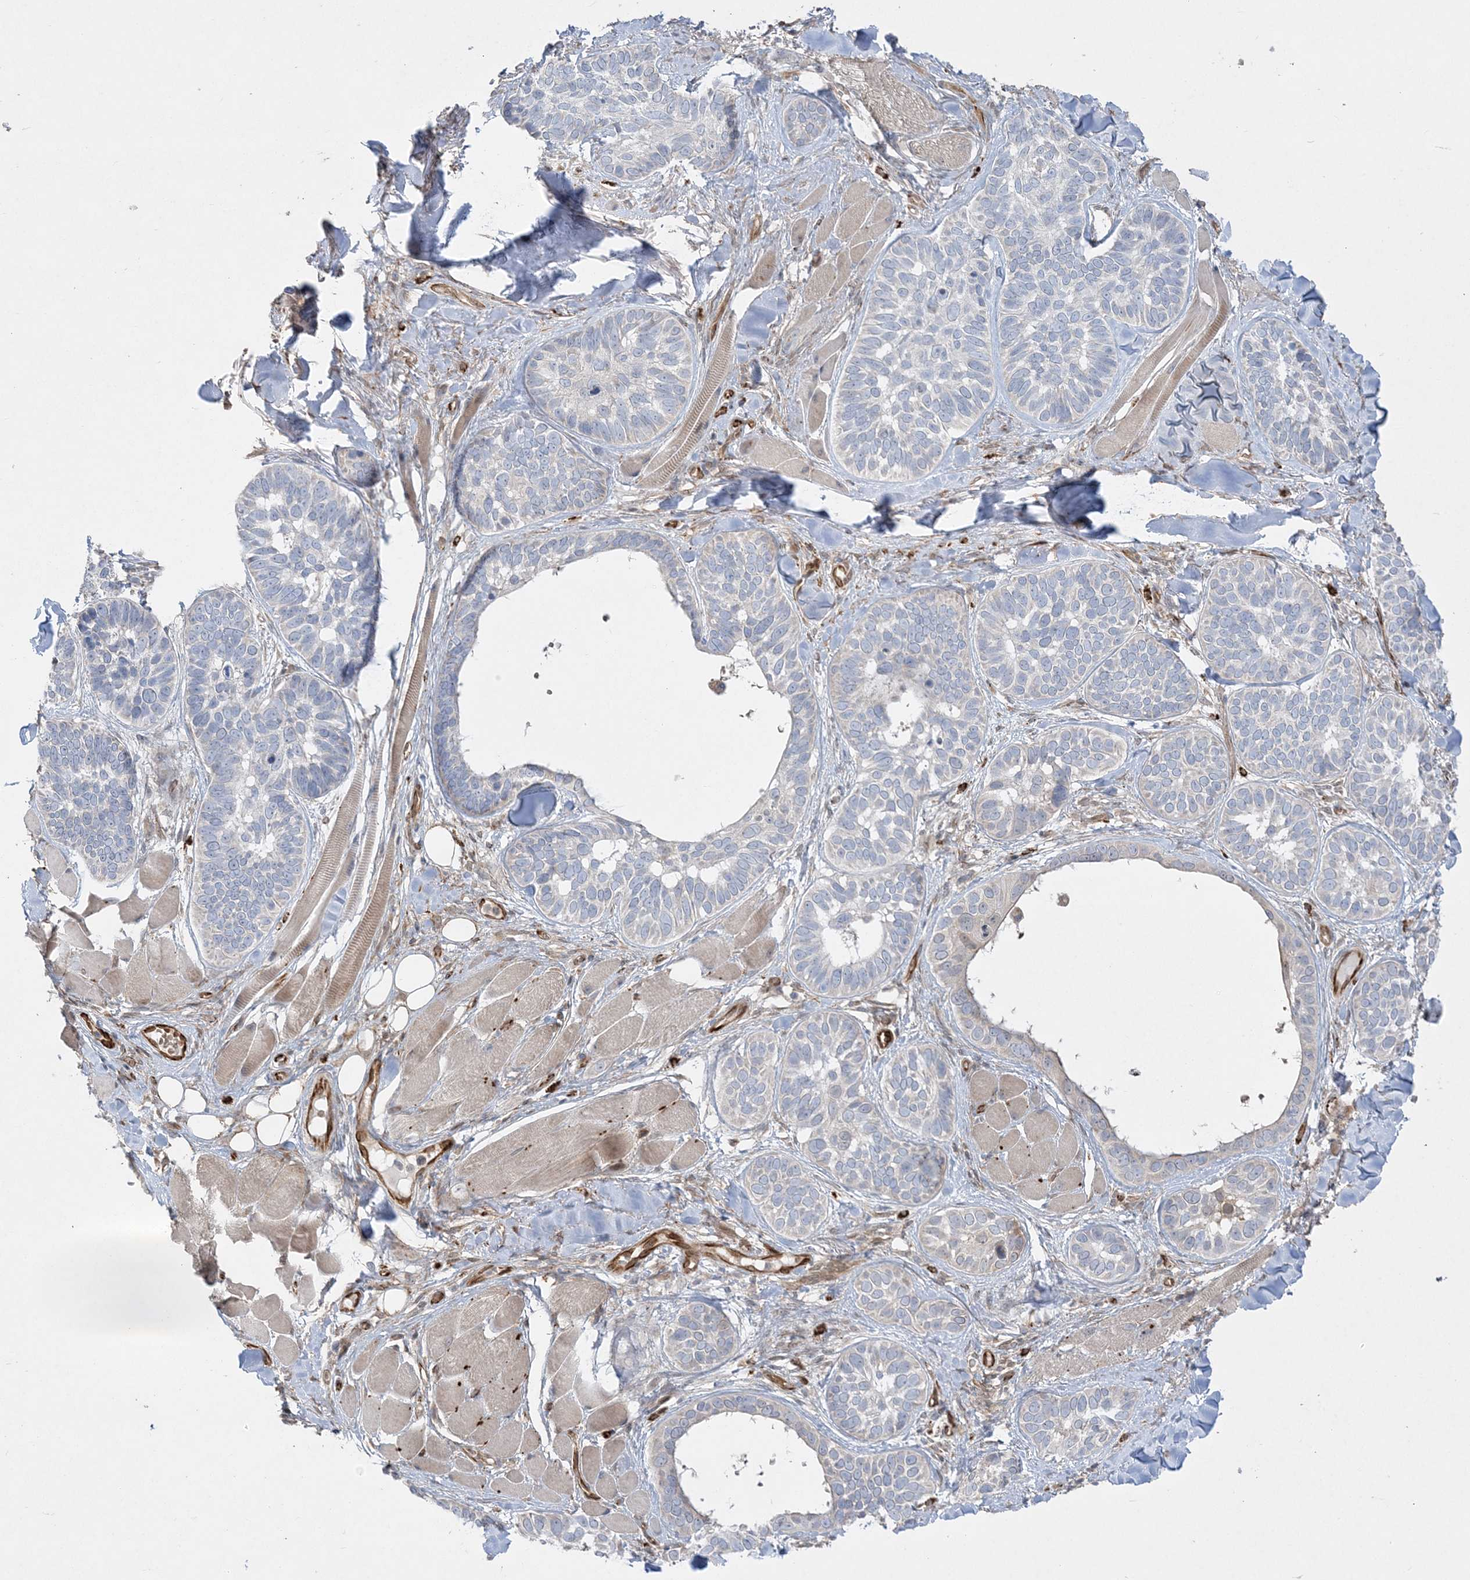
{"staining": {"intensity": "weak", "quantity": "<25%", "location": "cytoplasmic/membranous"}, "tissue": "skin cancer", "cell_type": "Tumor cells", "image_type": "cancer", "snomed": [{"axis": "morphology", "description": "Basal cell carcinoma"}, {"axis": "topography", "description": "Skin"}], "caption": "Micrograph shows no significant protein staining in tumor cells of skin basal cell carcinoma.", "gene": "INPP1", "patient": {"sex": "male", "age": 62}}